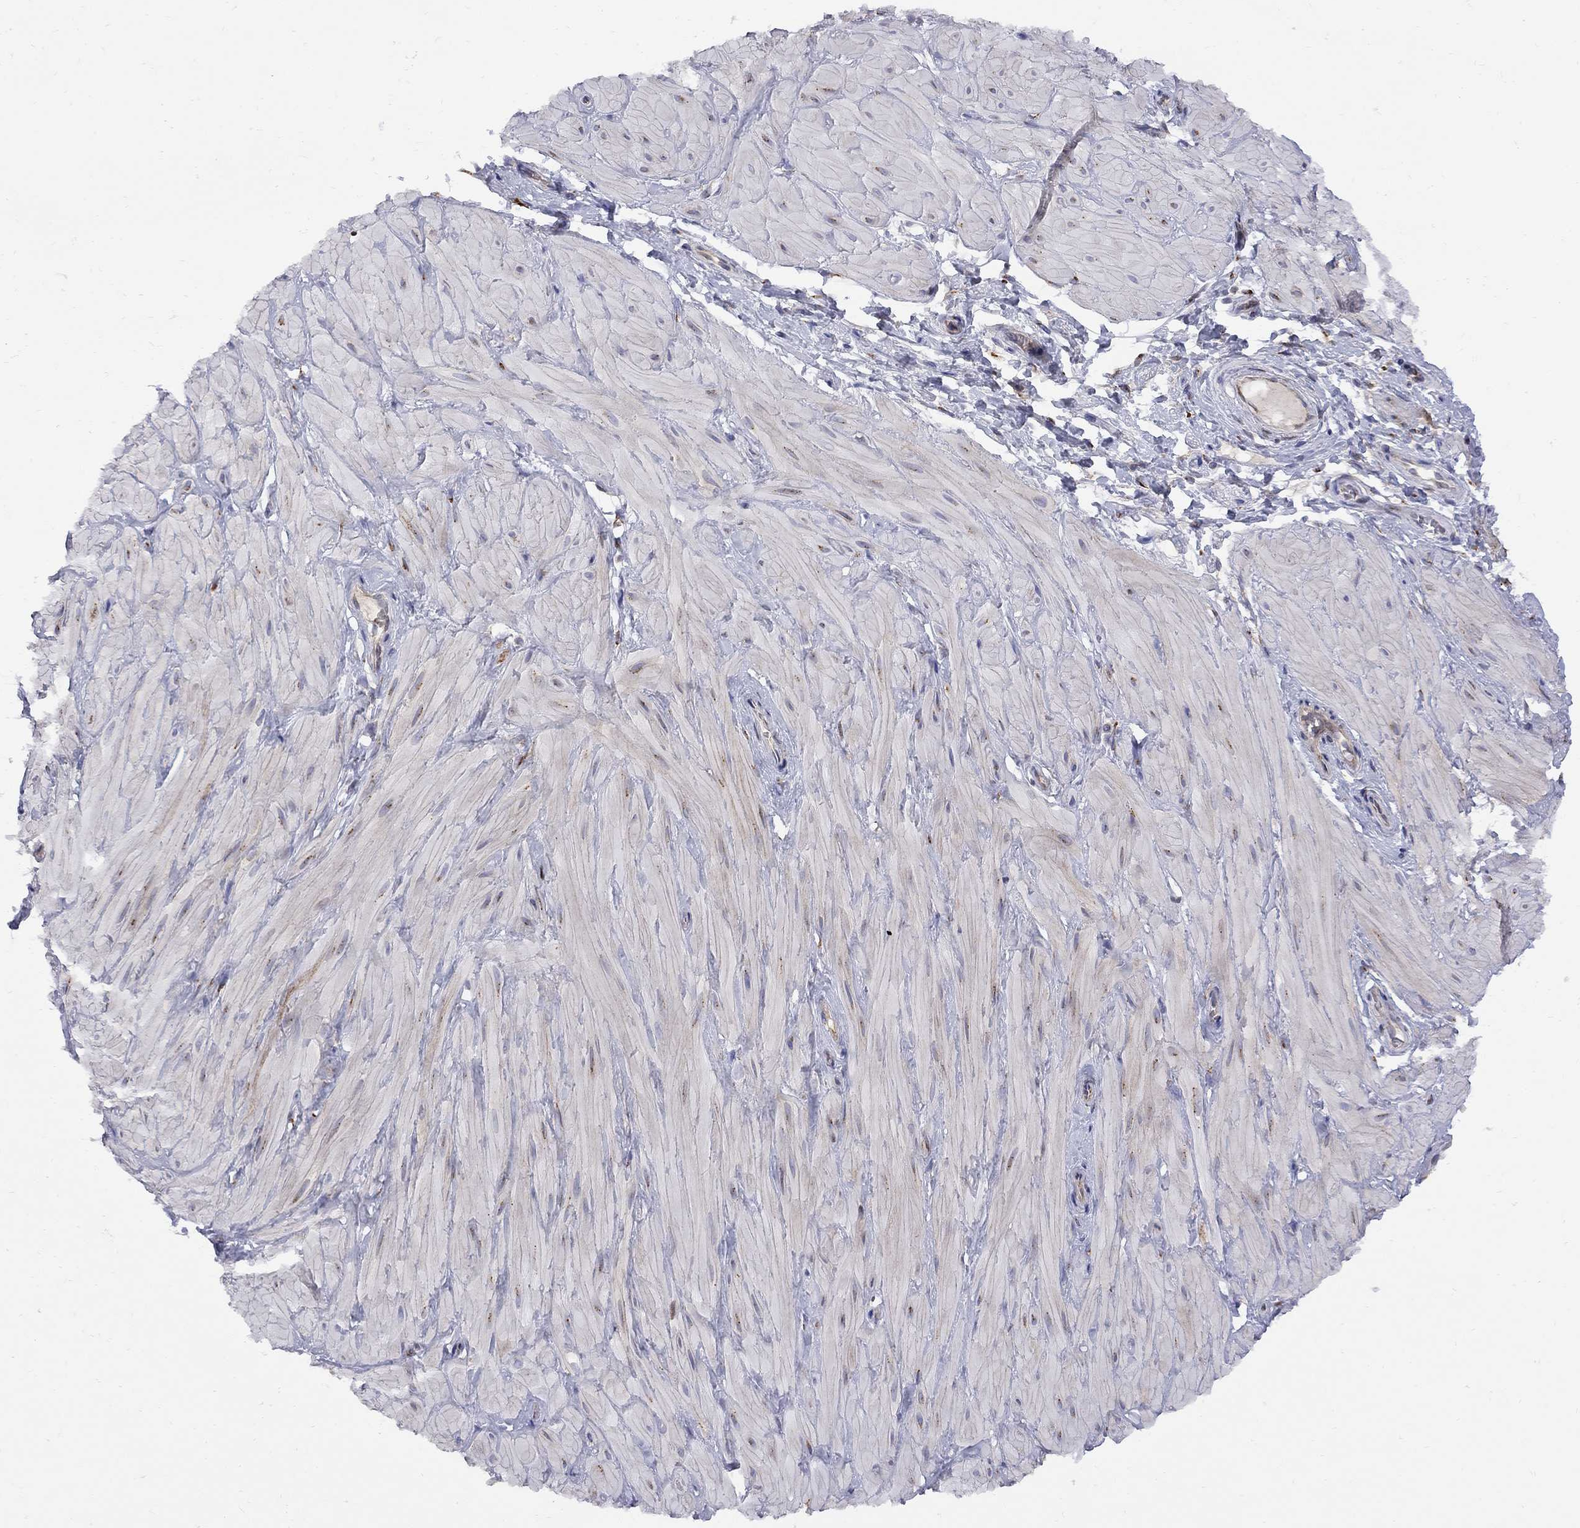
{"staining": {"intensity": "negative", "quantity": "none", "location": "none"}, "tissue": "adipose tissue", "cell_type": "Adipocytes", "image_type": "normal", "snomed": [{"axis": "morphology", "description": "Normal tissue, NOS"}, {"axis": "topography", "description": "Smooth muscle"}, {"axis": "topography", "description": "Peripheral nerve tissue"}], "caption": "High magnification brightfield microscopy of normal adipose tissue stained with DAB (brown) and counterstained with hematoxylin (blue): adipocytes show no significant positivity.", "gene": "MTHFR", "patient": {"sex": "male", "age": 22}}